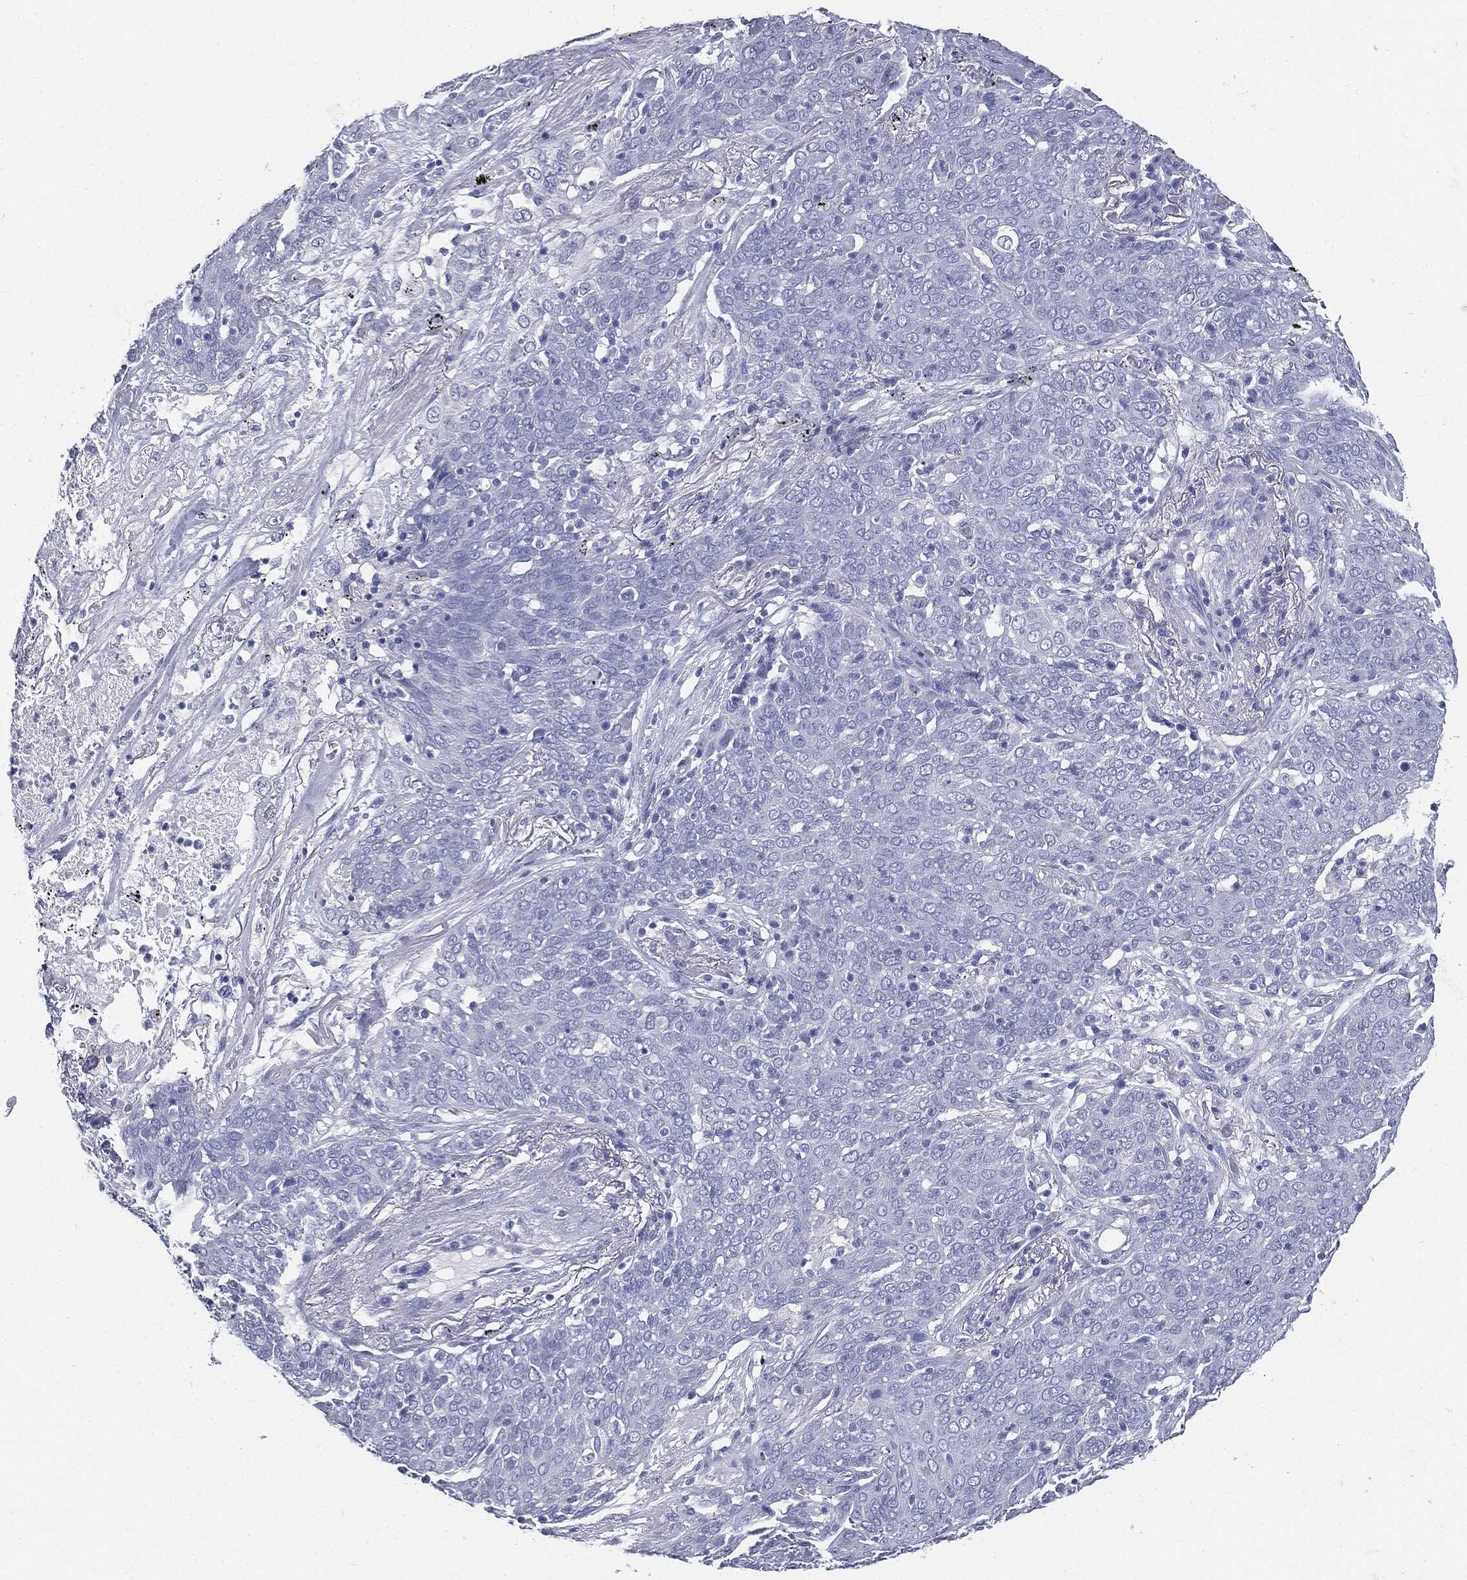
{"staining": {"intensity": "negative", "quantity": "none", "location": "none"}, "tissue": "lung cancer", "cell_type": "Tumor cells", "image_type": "cancer", "snomed": [{"axis": "morphology", "description": "Squamous cell carcinoma, NOS"}, {"axis": "topography", "description": "Lung"}], "caption": "The photomicrograph demonstrates no staining of tumor cells in lung cancer (squamous cell carcinoma).", "gene": "CUZD1", "patient": {"sex": "male", "age": 82}}